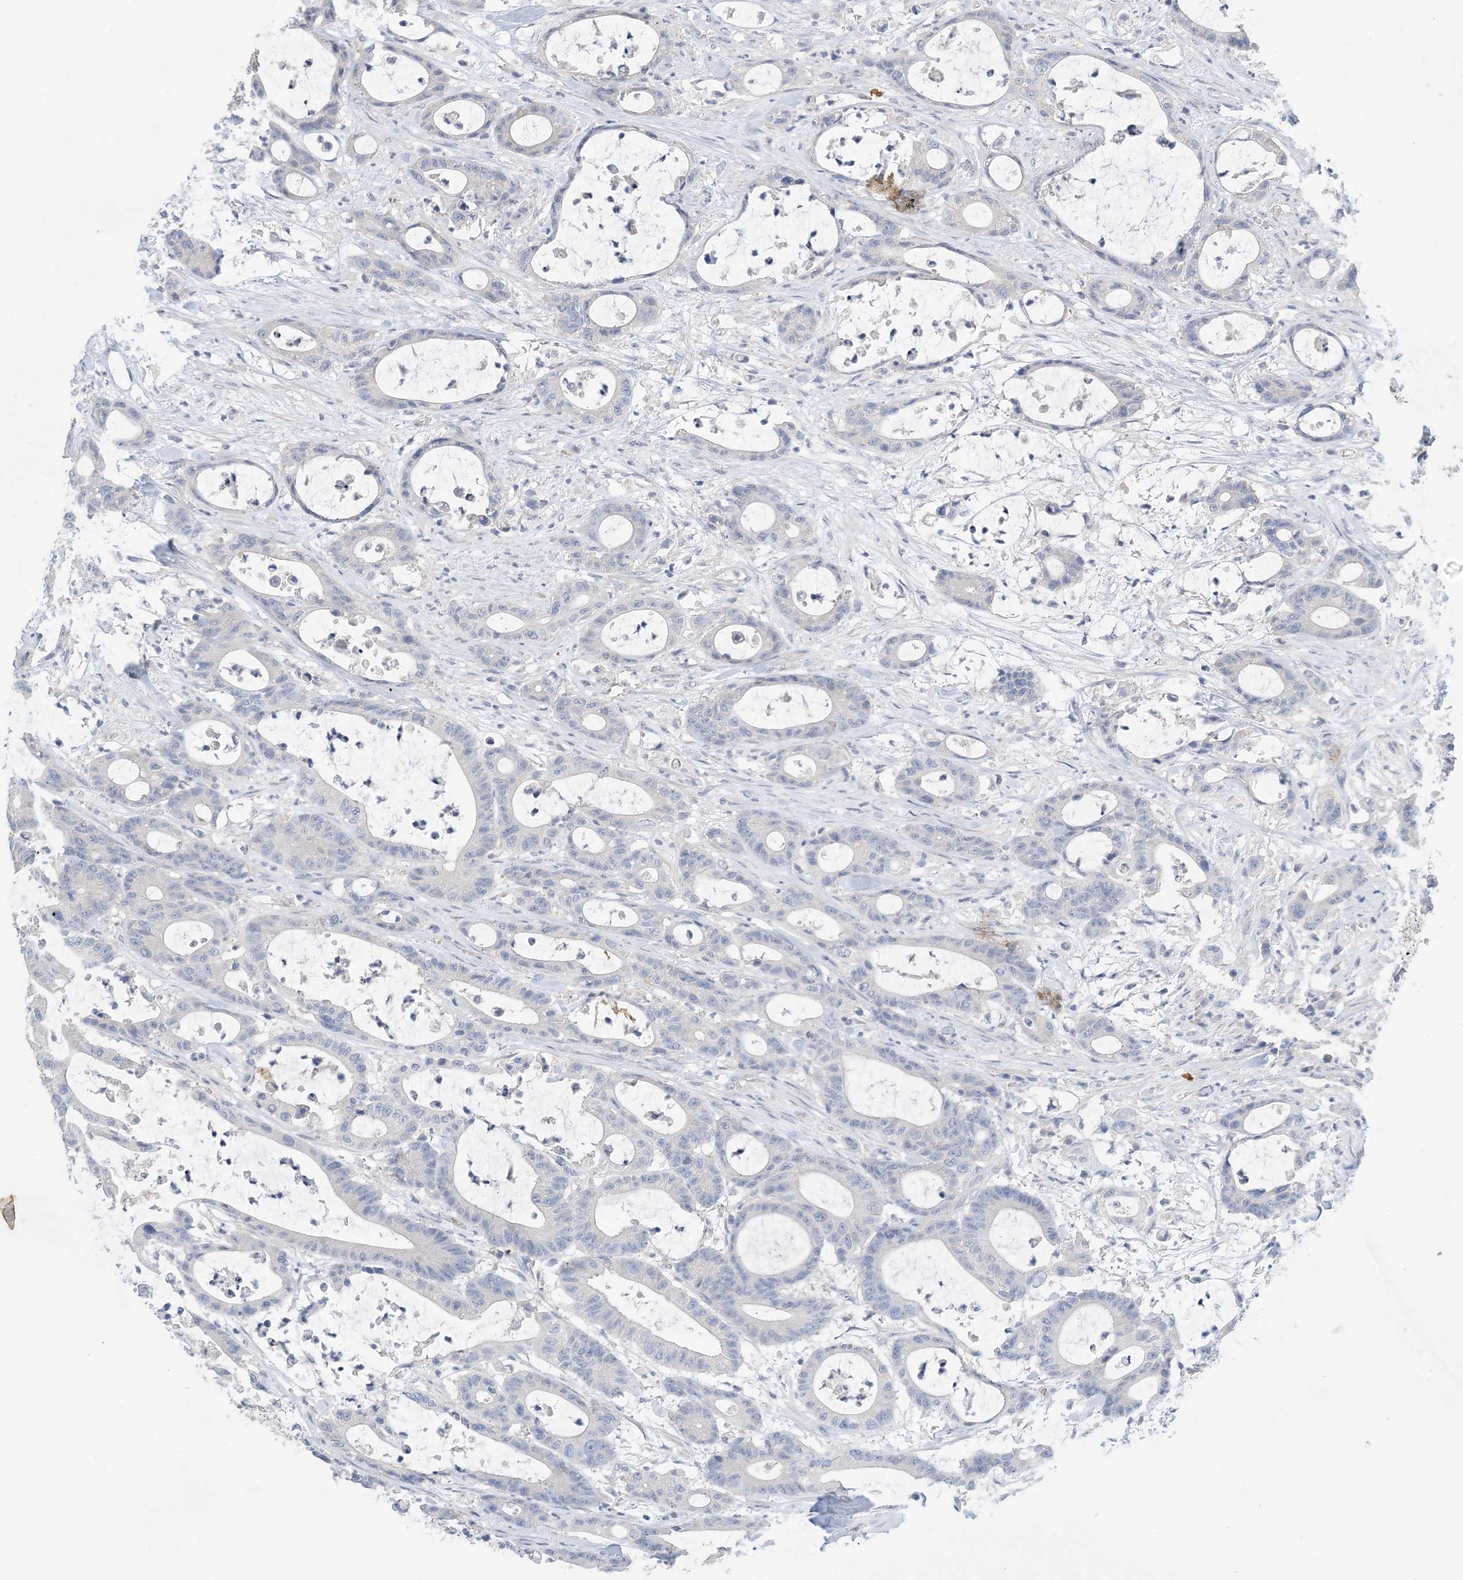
{"staining": {"intensity": "negative", "quantity": "none", "location": "none"}, "tissue": "colorectal cancer", "cell_type": "Tumor cells", "image_type": "cancer", "snomed": [{"axis": "morphology", "description": "Adenocarcinoma, NOS"}, {"axis": "topography", "description": "Colon"}], "caption": "DAB immunohistochemical staining of human adenocarcinoma (colorectal) shows no significant expression in tumor cells.", "gene": "KPRP", "patient": {"sex": "female", "age": 84}}